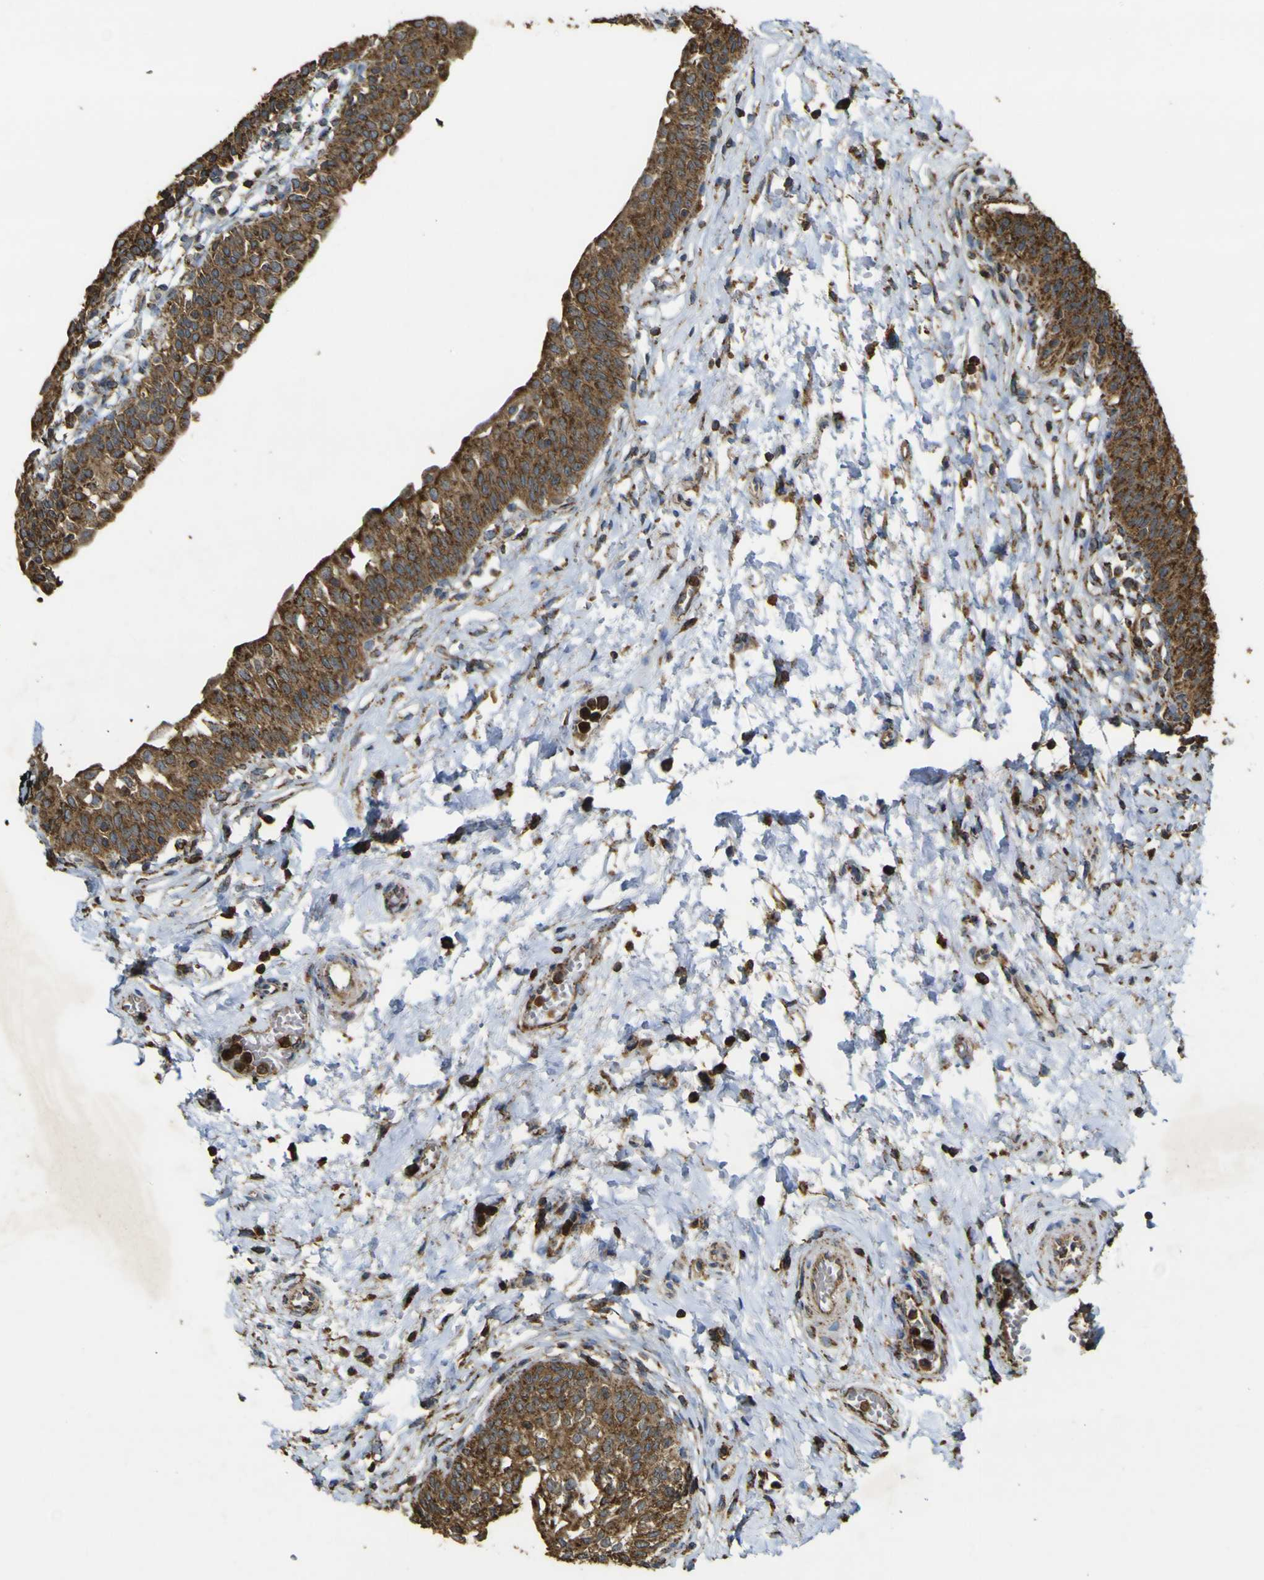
{"staining": {"intensity": "strong", "quantity": ">75%", "location": "cytoplasmic/membranous"}, "tissue": "urinary bladder", "cell_type": "Urothelial cells", "image_type": "normal", "snomed": [{"axis": "morphology", "description": "Normal tissue, NOS"}, {"axis": "topography", "description": "Urinary bladder"}], "caption": "Immunohistochemical staining of unremarkable human urinary bladder displays high levels of strong cytoplasmic/membranous staining in approximately >75% of urothelial cells. (IHC, brightfield microscopy, high magnification).", "gene": "ACSL3", "patient": {"sex": "male", "age": 55}}